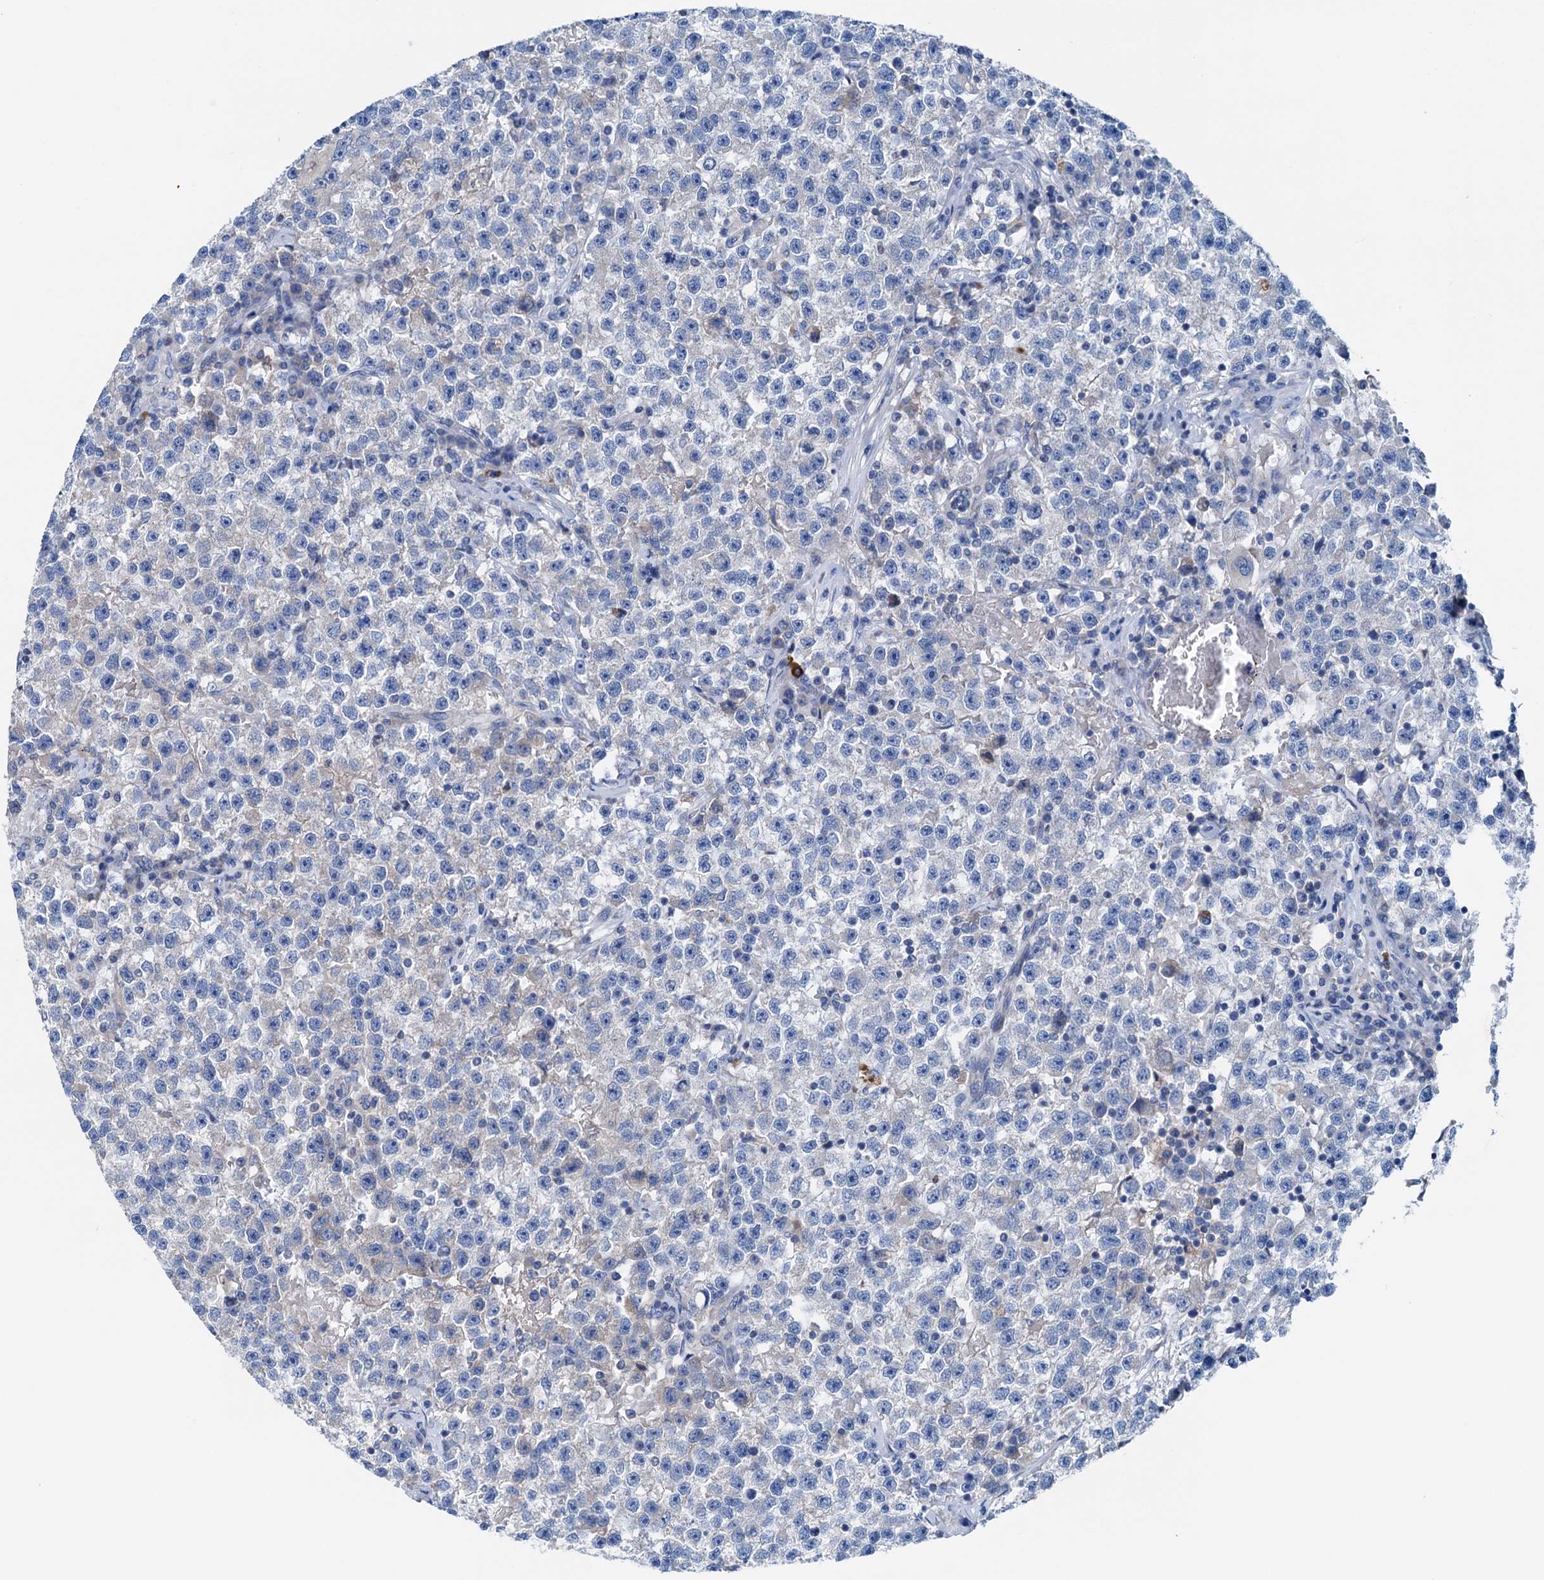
{"staining": {"intensity": "negative", "quantity": "none", "location": "none"}, "tissue": "testis cancer", "cell_type": "Tumor cells", "image_type": "cancer", "snomed": [{"axis": "morphology", "description": "Seminoma, NOS"}, {"axis": "topography", "description": "Testis"}], "caption": "Immunohistochemistry (IHC) of human testis cancer (seminoma) demonstrates no staining in tumor cells. (Stains: DAB (3,3'-diaminobenzidine) immunohistochemistry with hematoxylin counter stain, Microscopy: brightfield microscopy at high magnification).", "gene": "KNDC1", "patient": {"sex": "male", "age": 22}}